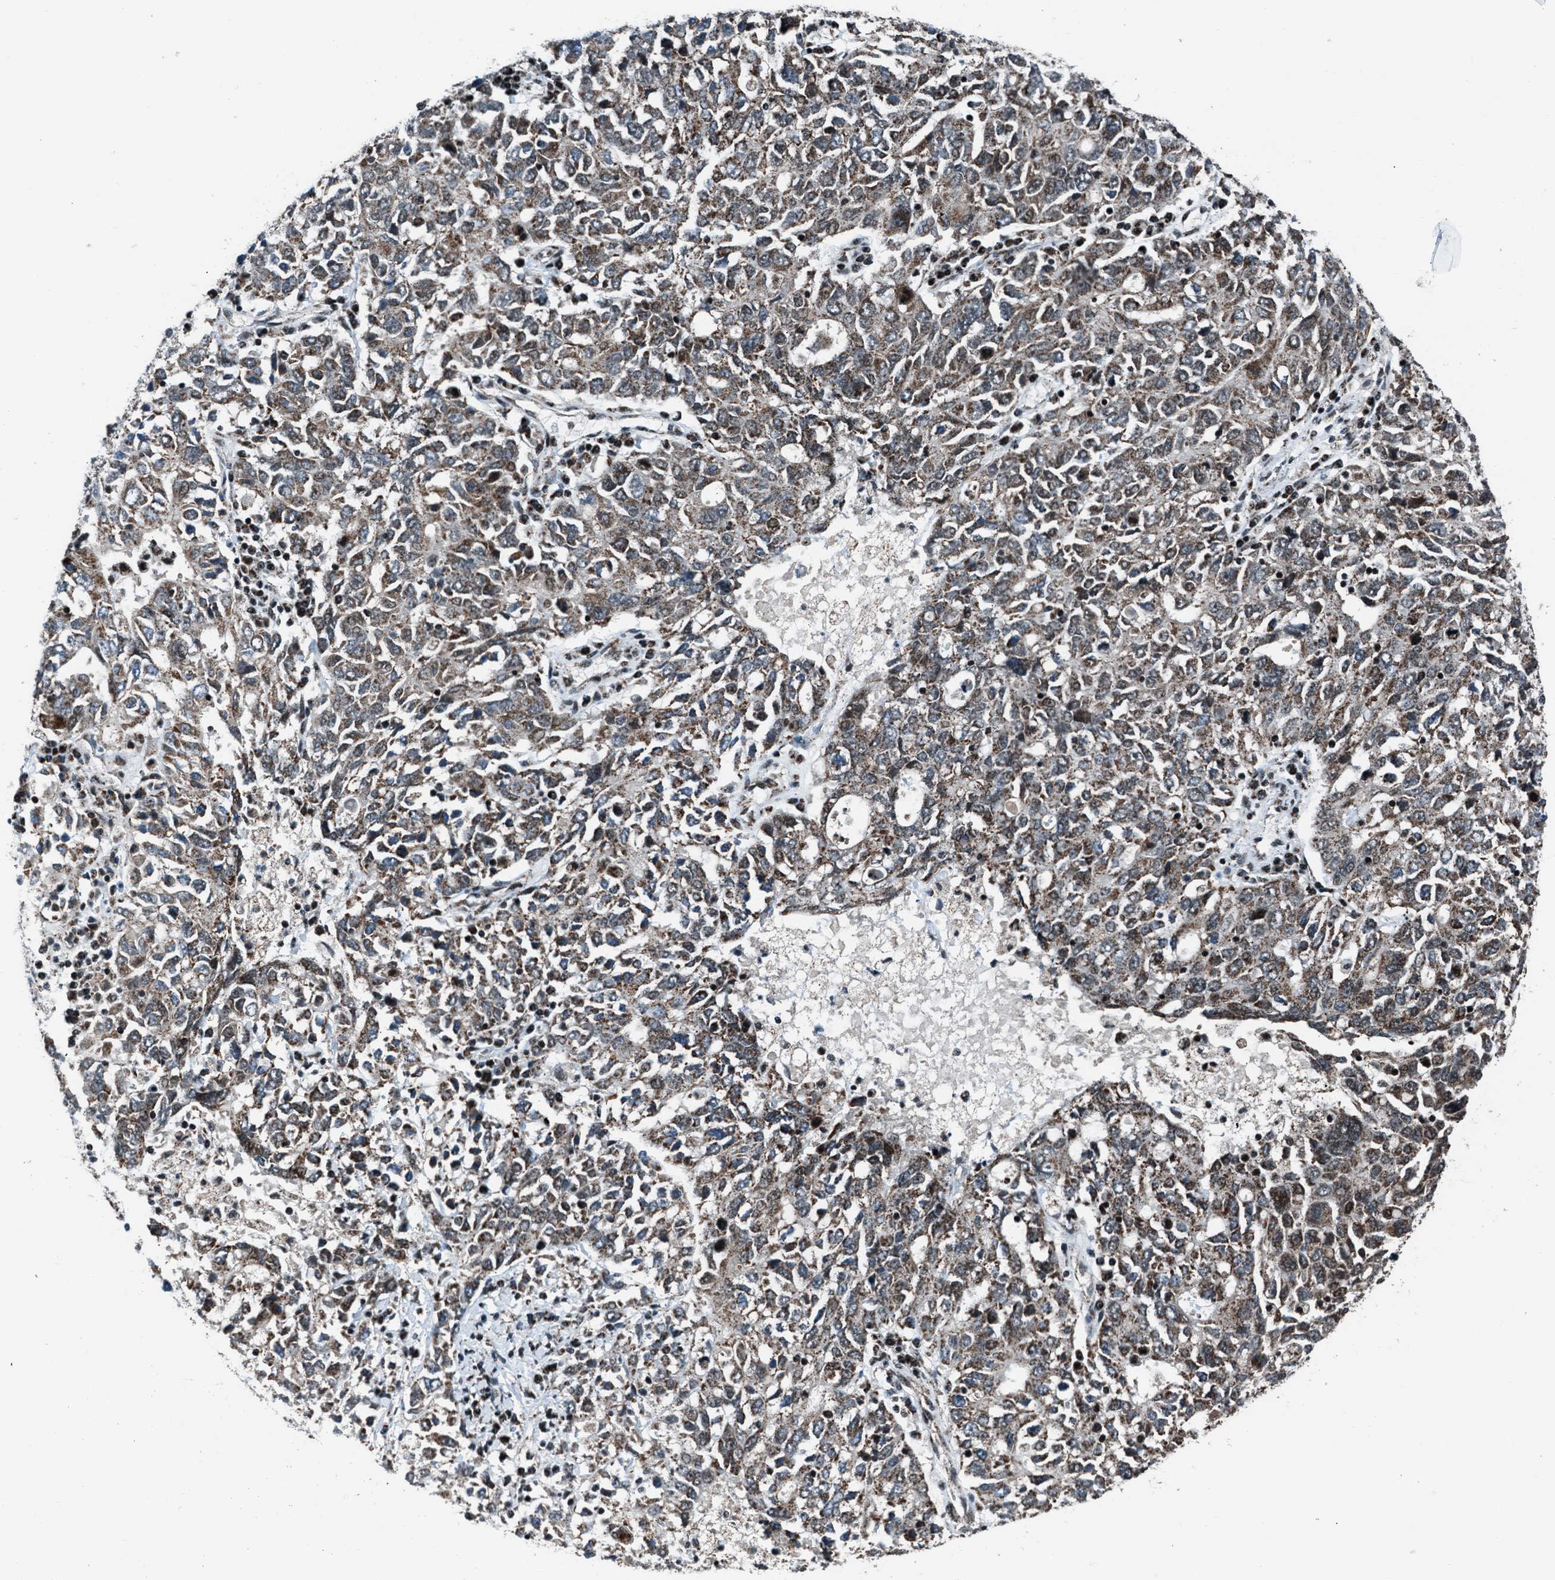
{"staining": {"intensity": "moderate", "quantity": ">75%", "location": "cytoplasmic/membranous"}, "tissue": "ovarian cancer", "cell_type": "Tumor cells", "image_type": "cancer", "snomed": [{"axis": "morphology", "description": "Carcinoma, endometroid"}, {"axis": "topography", "description": "Ovary"}], "caption": "A micrograph of human ovarian cancer (endometroid carcinoma) stained for a protein demonstrates moderate cytoplasmic/membranous brown staining in tumor cells. The protein of interest is shown in brown color, while the nuclei are stained blue.", "gene": "MORC3", "patient": {"sex": "female", "age": 62}}